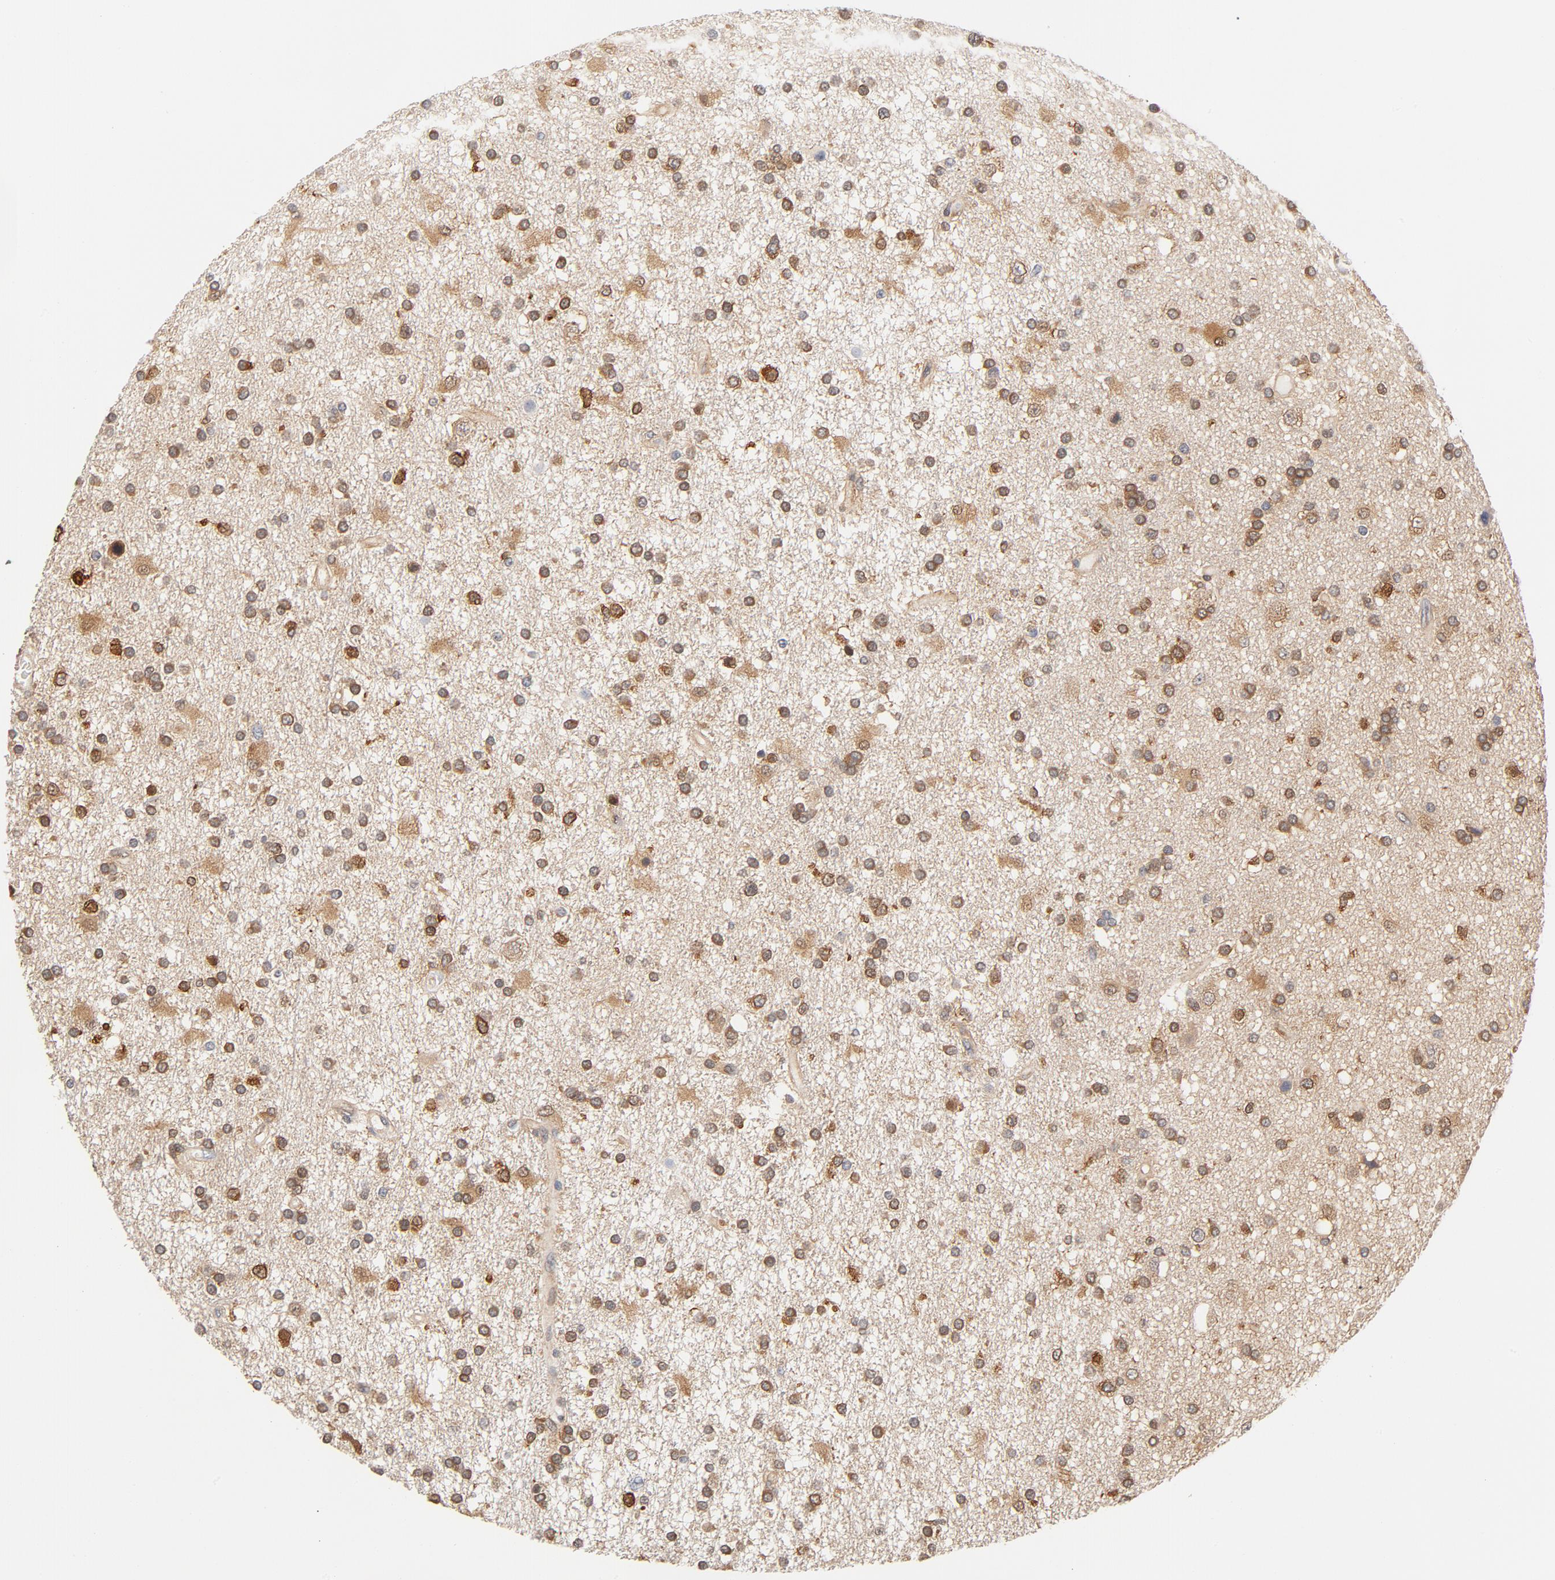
{"staining": {"intensity": "moderate", "quantity": "25%-75%", "location": "cytoplasmic/membranous"}, "tissue": "glioma", "cell_type": "Tumor cells", "image_type": "cancer", "snomed": [{"axis": "morphology", "description": "Glioma, malignant, High grade"}, {"axis": "topography", "description": "Brain"}], "caption": "Immunohistochemical staining of malignant glioma (high-grade) exhibits moderate cytoplasmic/membranous protein positivity in about 25%-75% of tumor cells. (Brightfield microscopy of DAB IHC at high magnification).", "gene": "ASMTL", "patient": {"sex": "male", "age": 33}}